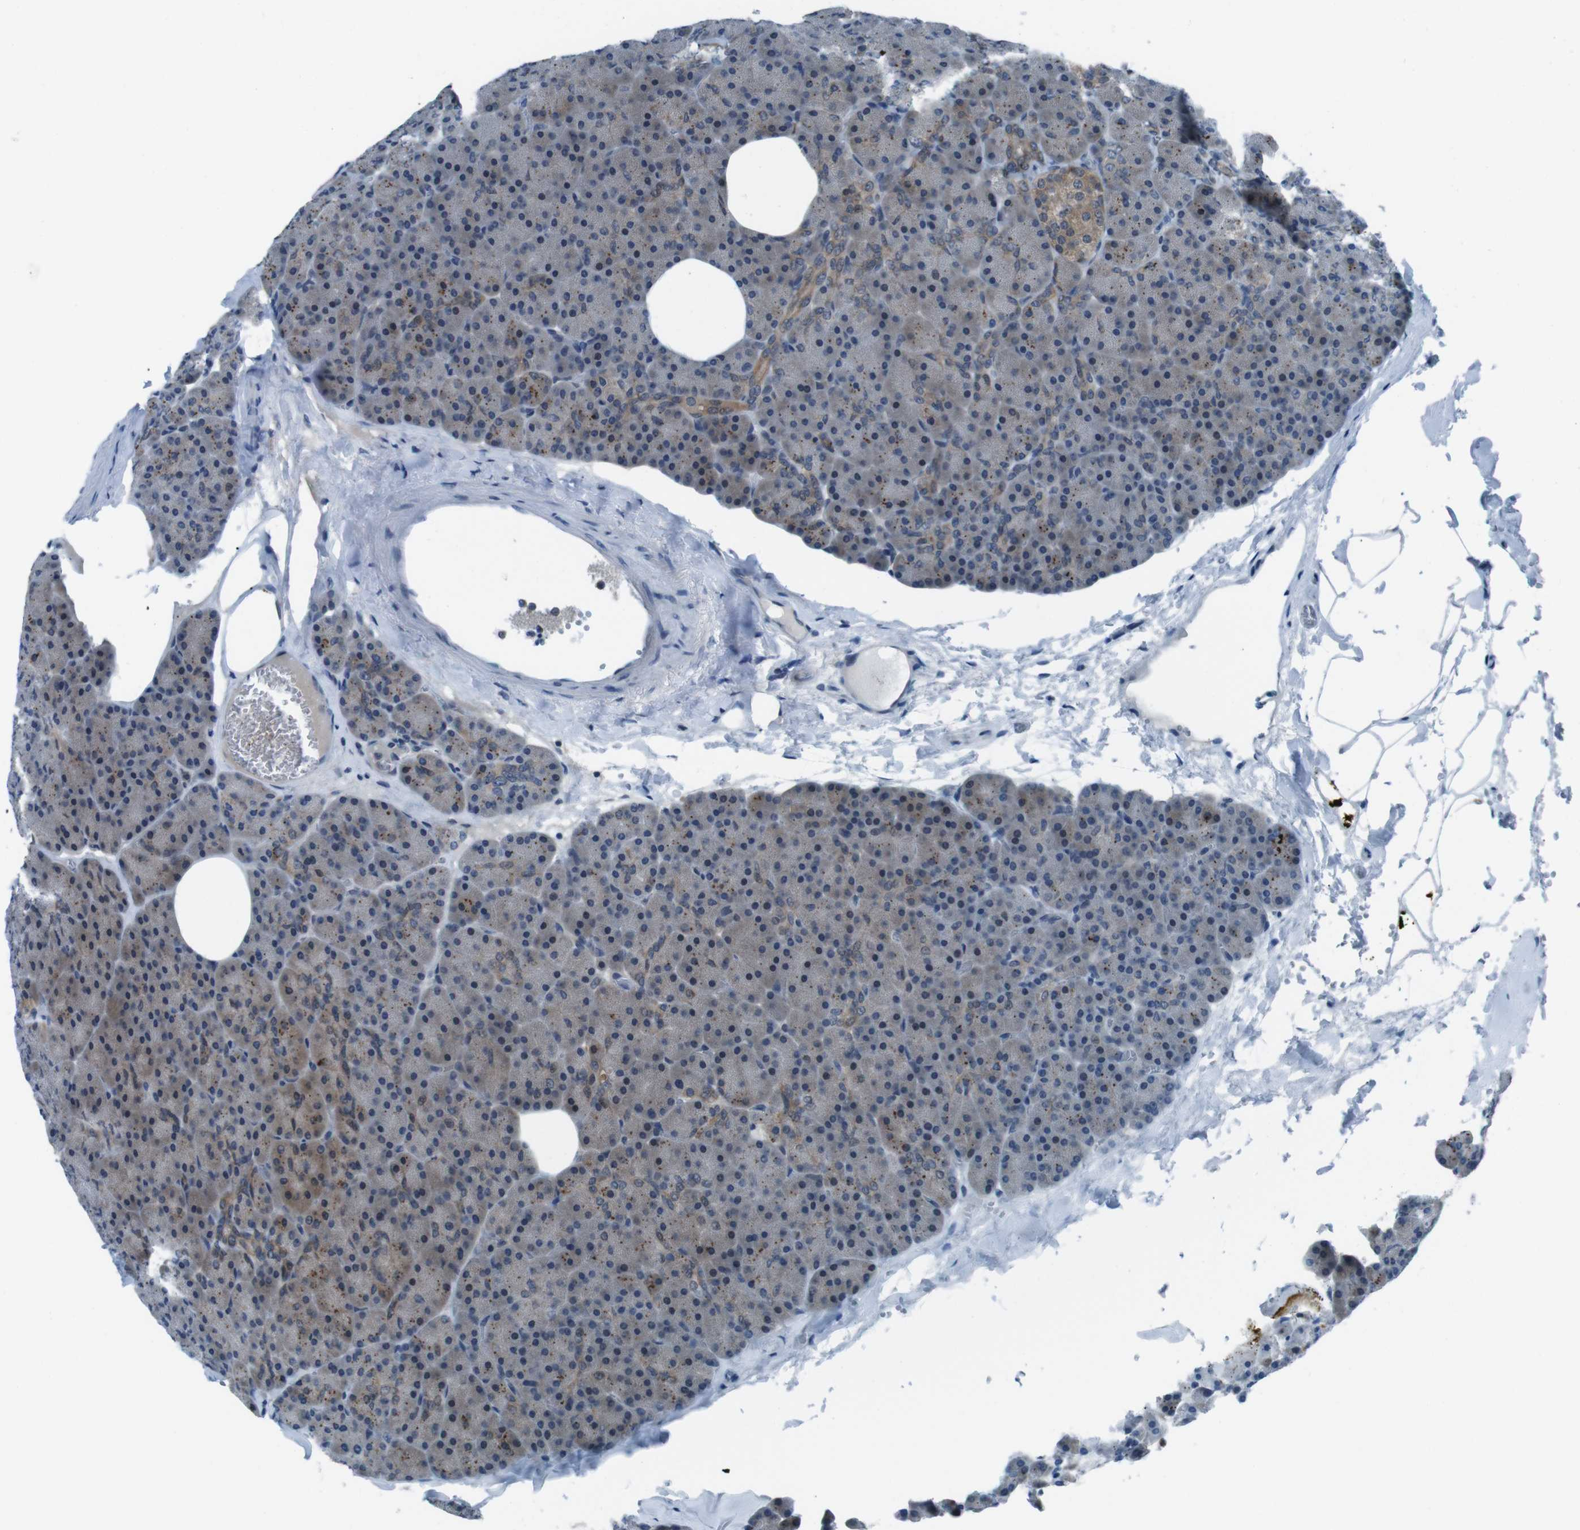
{"staining": {"intensity": "moderate", "quantity": ">75%", "location": "cytoplasmic/membranous"}, "tissue": "pancreas", "cell_type": "Exocrine glandular cells", "image_type": "normal", "snomed": [{"axis": "morphology", "description": "Normal tissue, NOS"}, {"axis": "topography", "description": "Pancreas"}], "caption": "Immunohistochemical staining of normal pancreas demonstrates >75% levels of moderate cytoplasmic/membranous protein expression in about >75% of exocrine glandular cells.", "gene": "LRP5", "patient": {"sex": "female", "age": 35}}